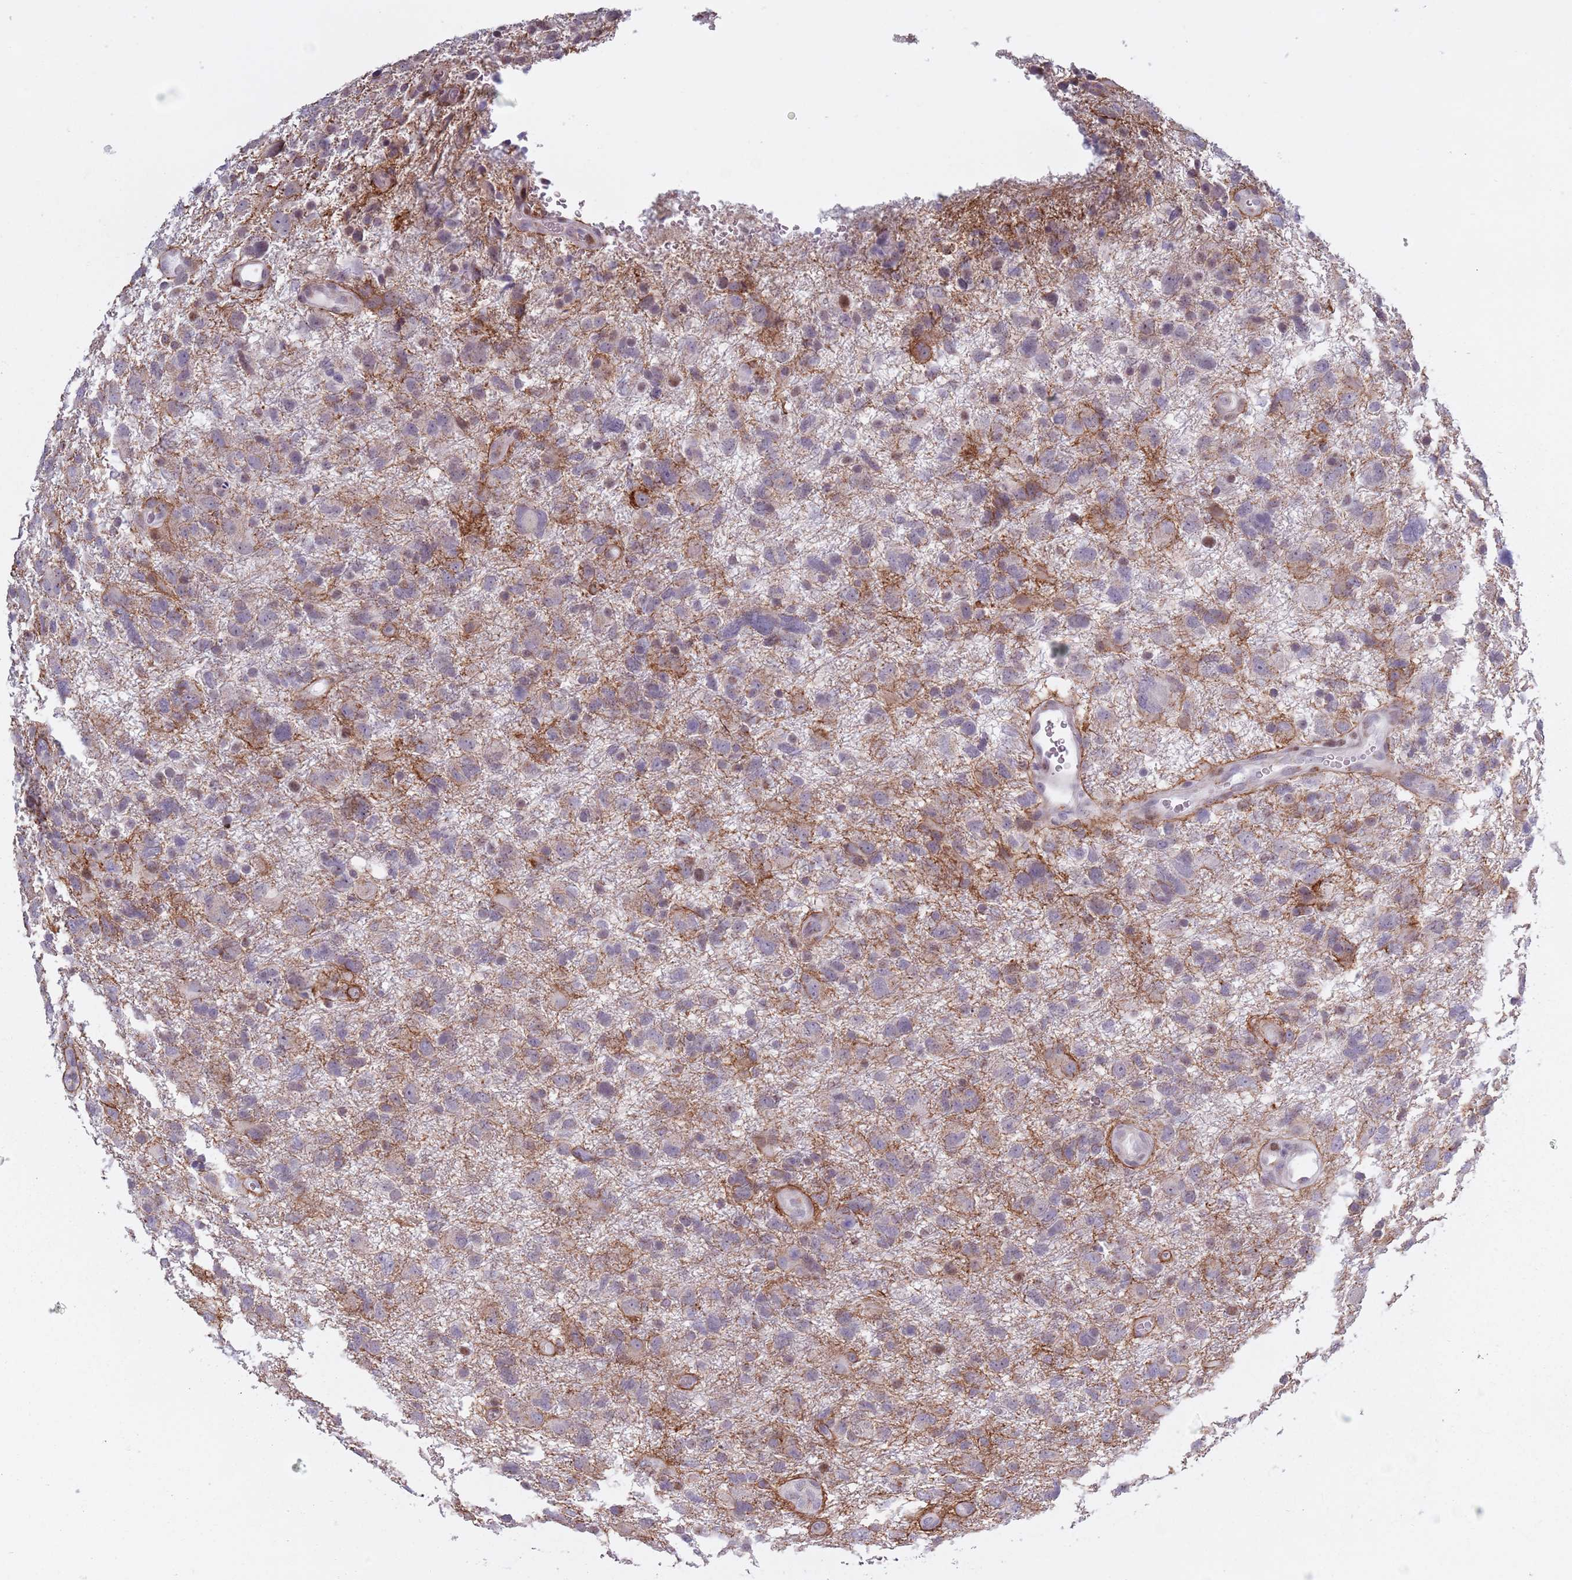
{"staining": {"intensity": "negative", "quantity": "none", "location": "none"}, "tissue": "glioma", "cell_type": "Tumor cells", "image_type": "cancer", "snomed": [{"axis": "morphology", "description": "Glioma, malignant, High grade"}, {"axis": "topography", "description": "Brain"}], "caption": "Protein analysis of malignant high-grade glioma displays no significant expression in tumor cells.", "gene": "ZKSCAN2", "patient": {"sex": "male", "age": 61}}